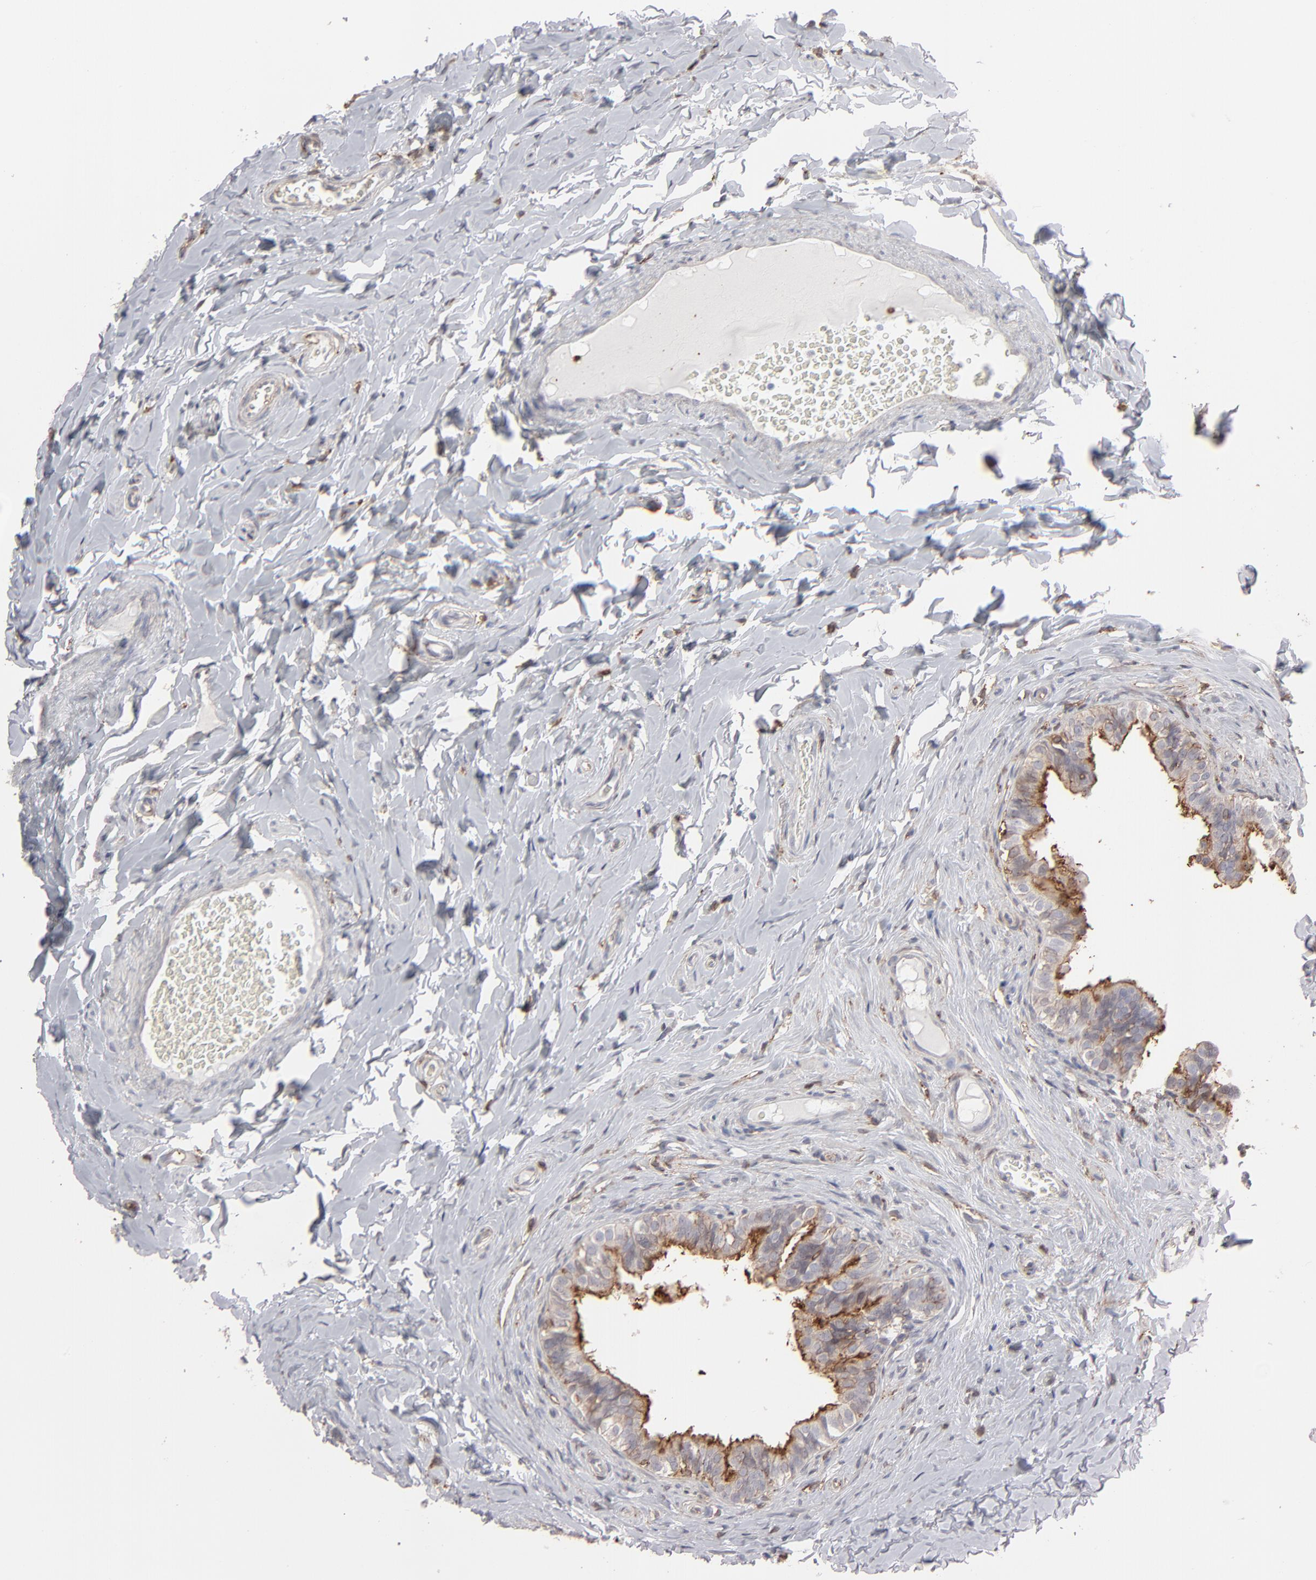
{"staining": {"intensity": "weak", "quantity": ">75%", "location": "cytoplasmic/membranous"}, "tissue": "epididymis", "cell_type": "Glandular cells", "image_type": "normal", "snomed": [{"axis": "morphology", "description": "Normal tissue, NOS"}, {"axis": "topography", "description": "Soft tissue"}, {"axis": "topography", "description": "Epididymis"}], "caption": "Glandular cells demonstrate weak cytoplasmic/membranous positivity in approximately >75% of cells in benign epididymis. (Brightfield microscopy of DAB IHC at high magnification).", "gene": "ANXA5", "patient": {"sex": "male", "age": 26}}